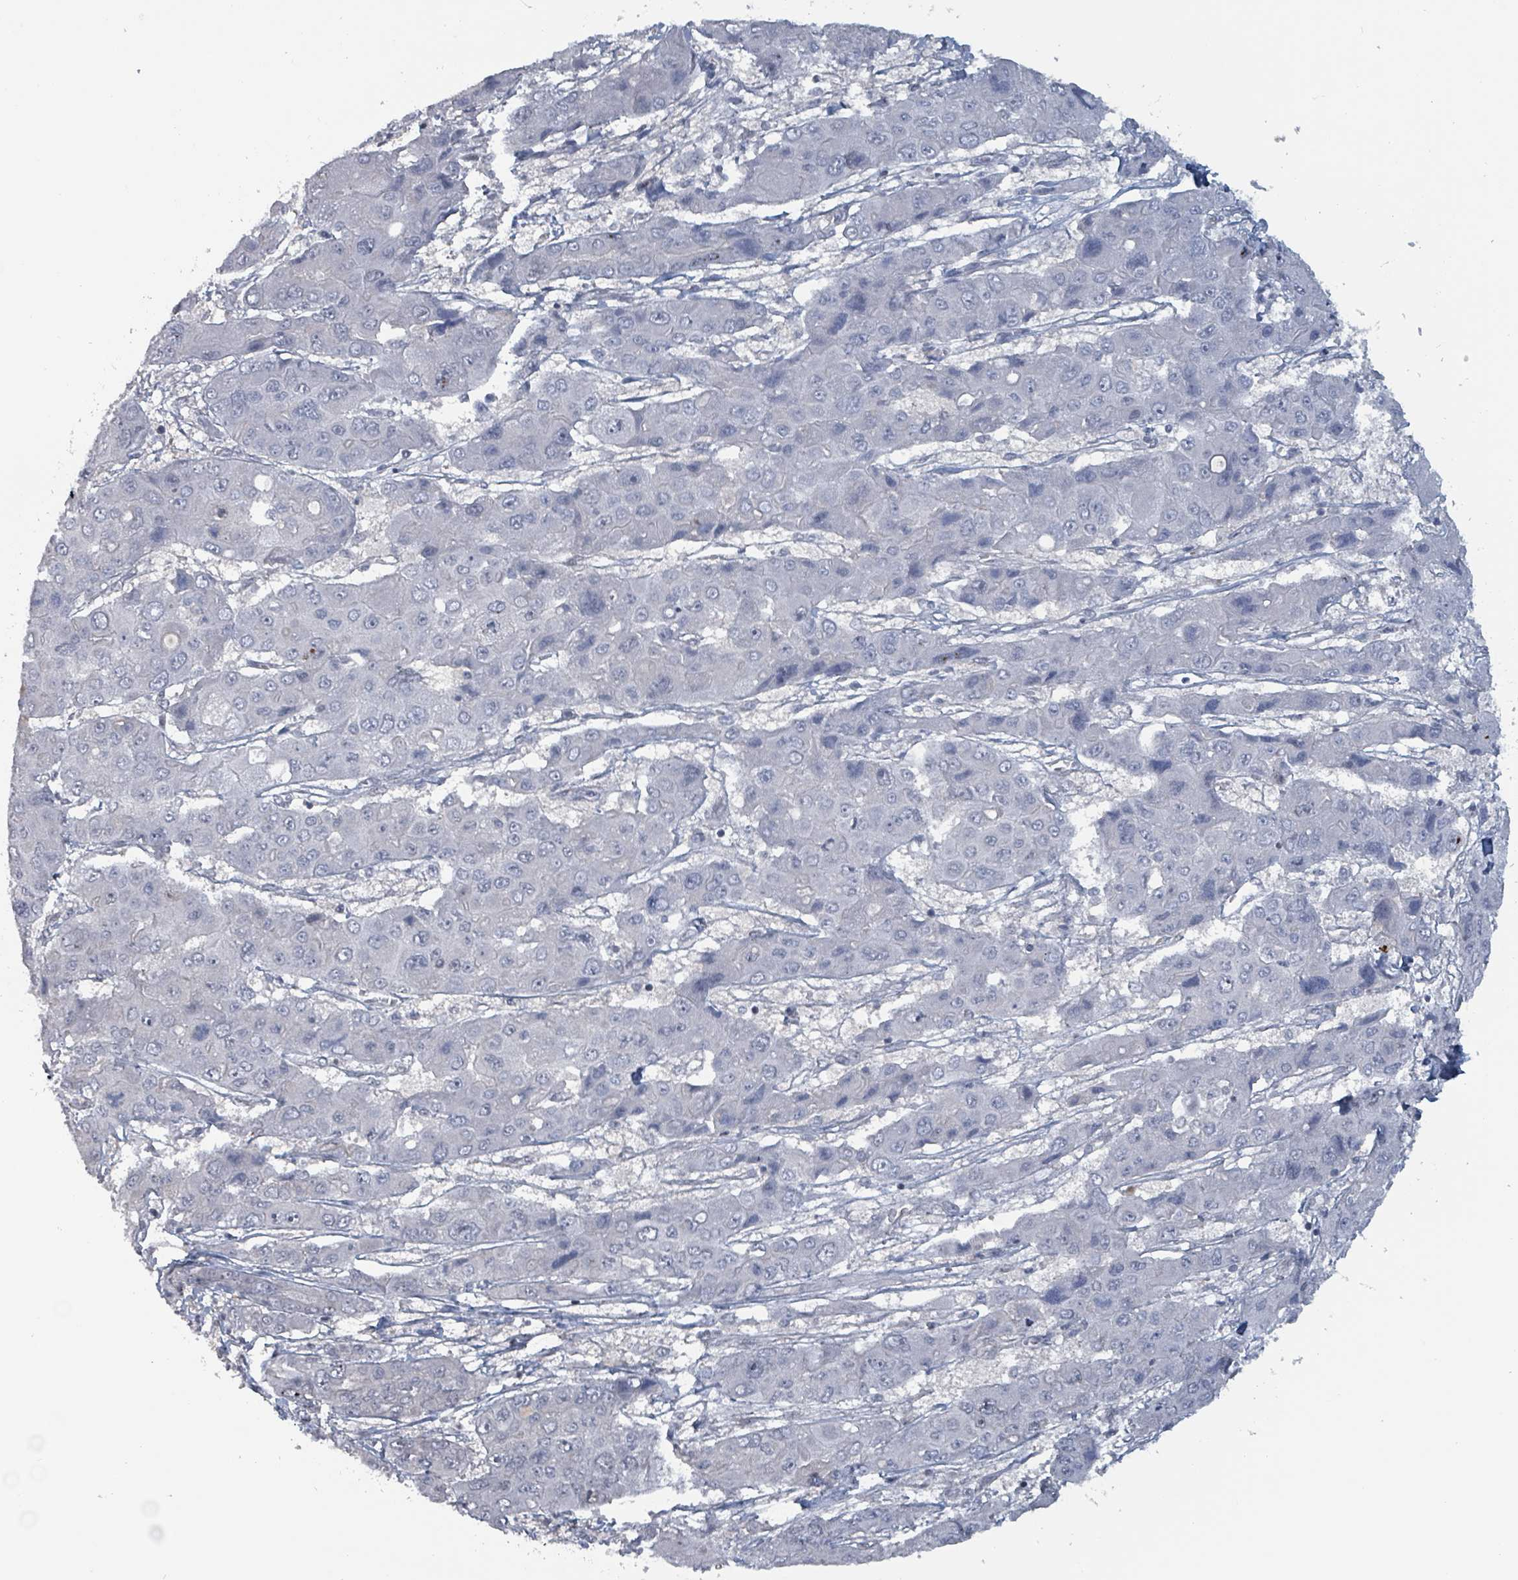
{"staining": {"intensity": "negative", "quantity": "none", "location": "none"}, "tissue": "liver cancer", "cell_type": "Tumor cells", "image_type": "cancer", "snomed": [{"axis": "morphology", "description": "Cholangiocarcinoma"}, {"axis": "topography", "description": "Liver"}], "caption": "Immunohistochemistry (IHC) of human liver cholangiocarcinoma demonstrates no expression in tumor cells.", "gene": "BIVM", "patient": {"sex": "male", "age": 67}}